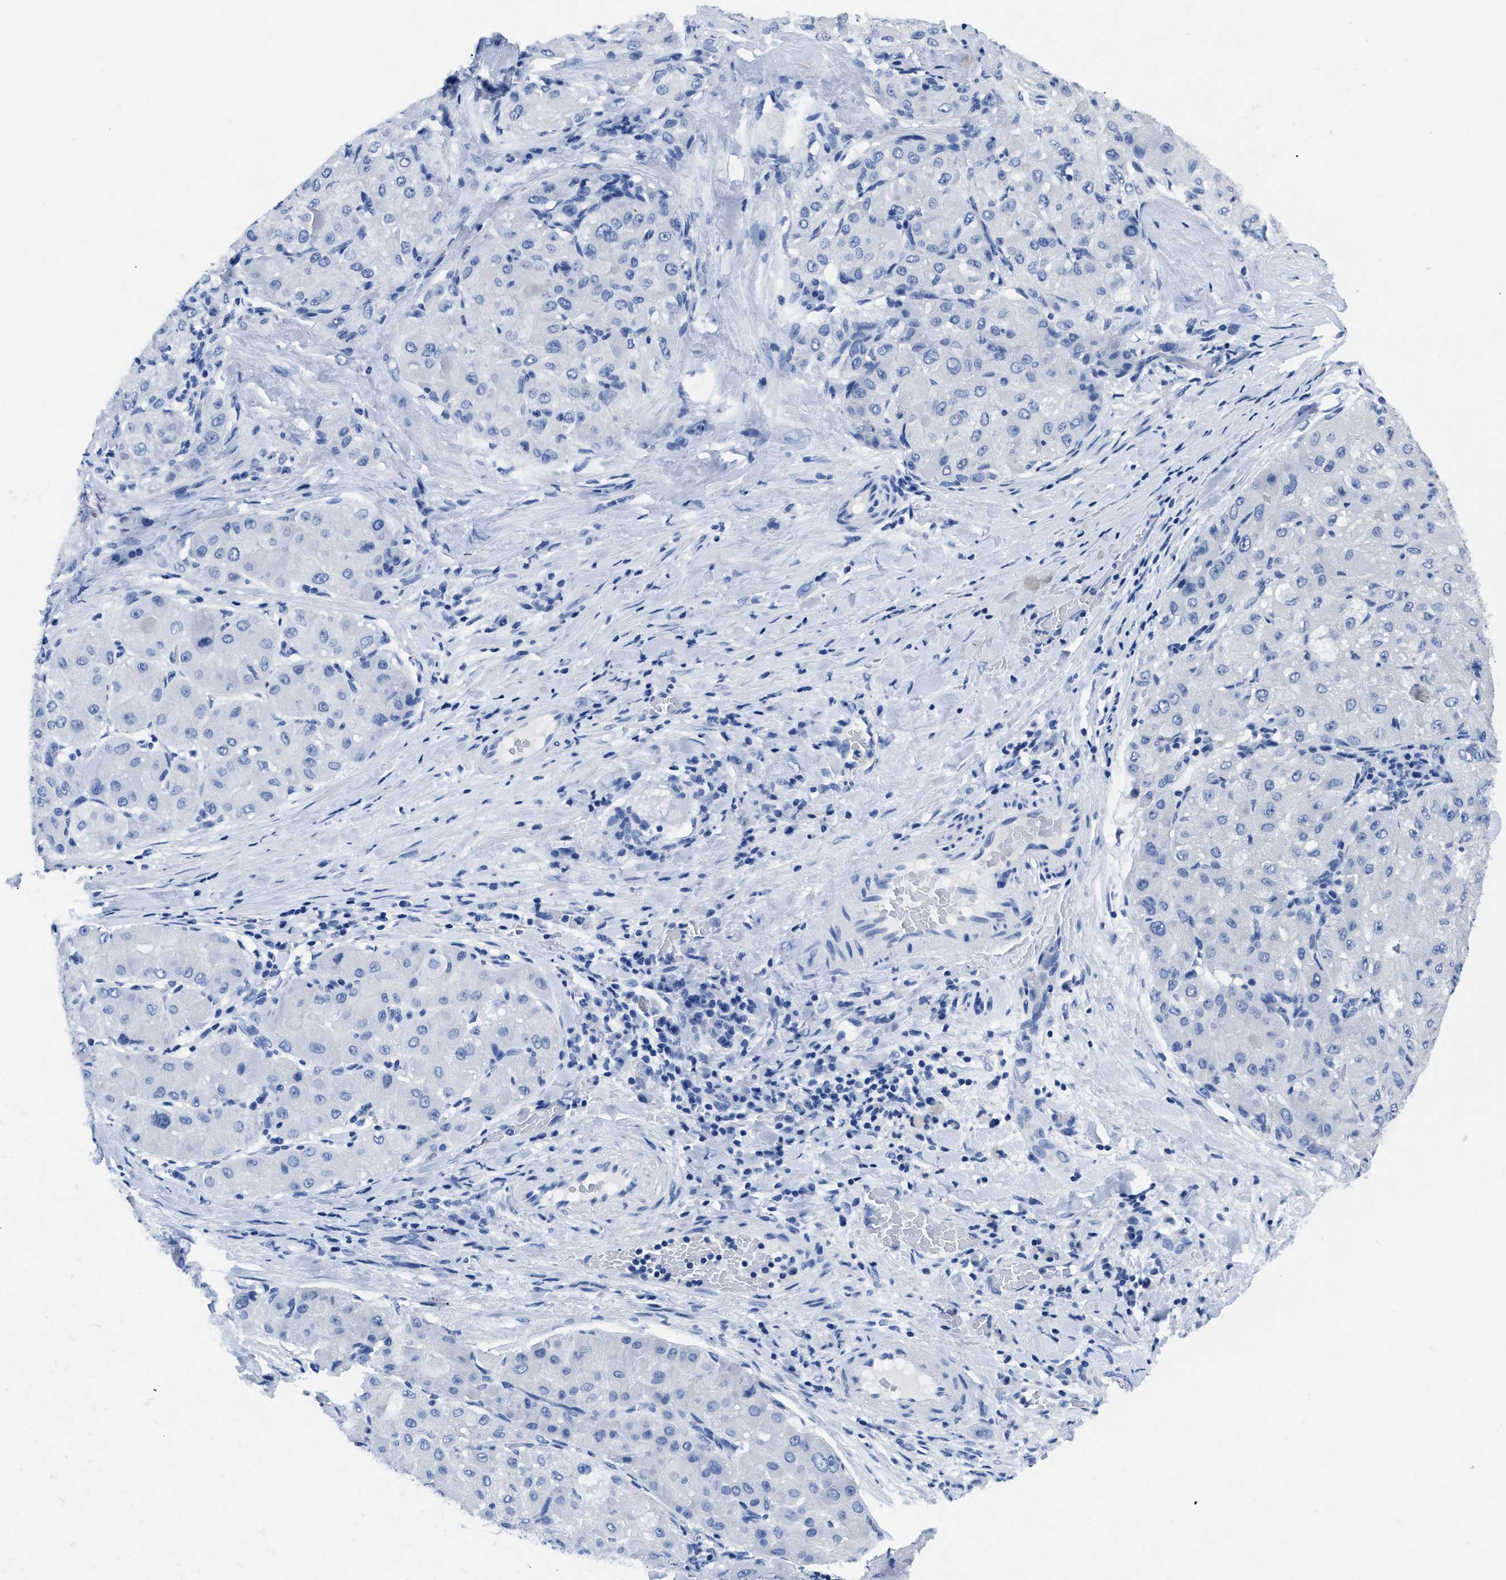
{"staining": {"intensity": "negative", "quantity": "none", "location": "none"}, "tissue": "liver cancer", "cell_type": "Tumor cells", "image_type": "cancer", "snomed": [{"axis": "morphology", "description": "Carcinoma, Hepatocellular, NOS"}, {"axis": "topography", "description": "Liver"}], "caption": "Immunohistochemistry micrograph of human liver cancer stained for a protein (brown), which reveals no staining in tumor cells. (Immunohistochemistry (ihc), brightfield microscopy, high magnification).", "gene": "ITGA2B", "patient": {"sex": "male", "age": 80}}